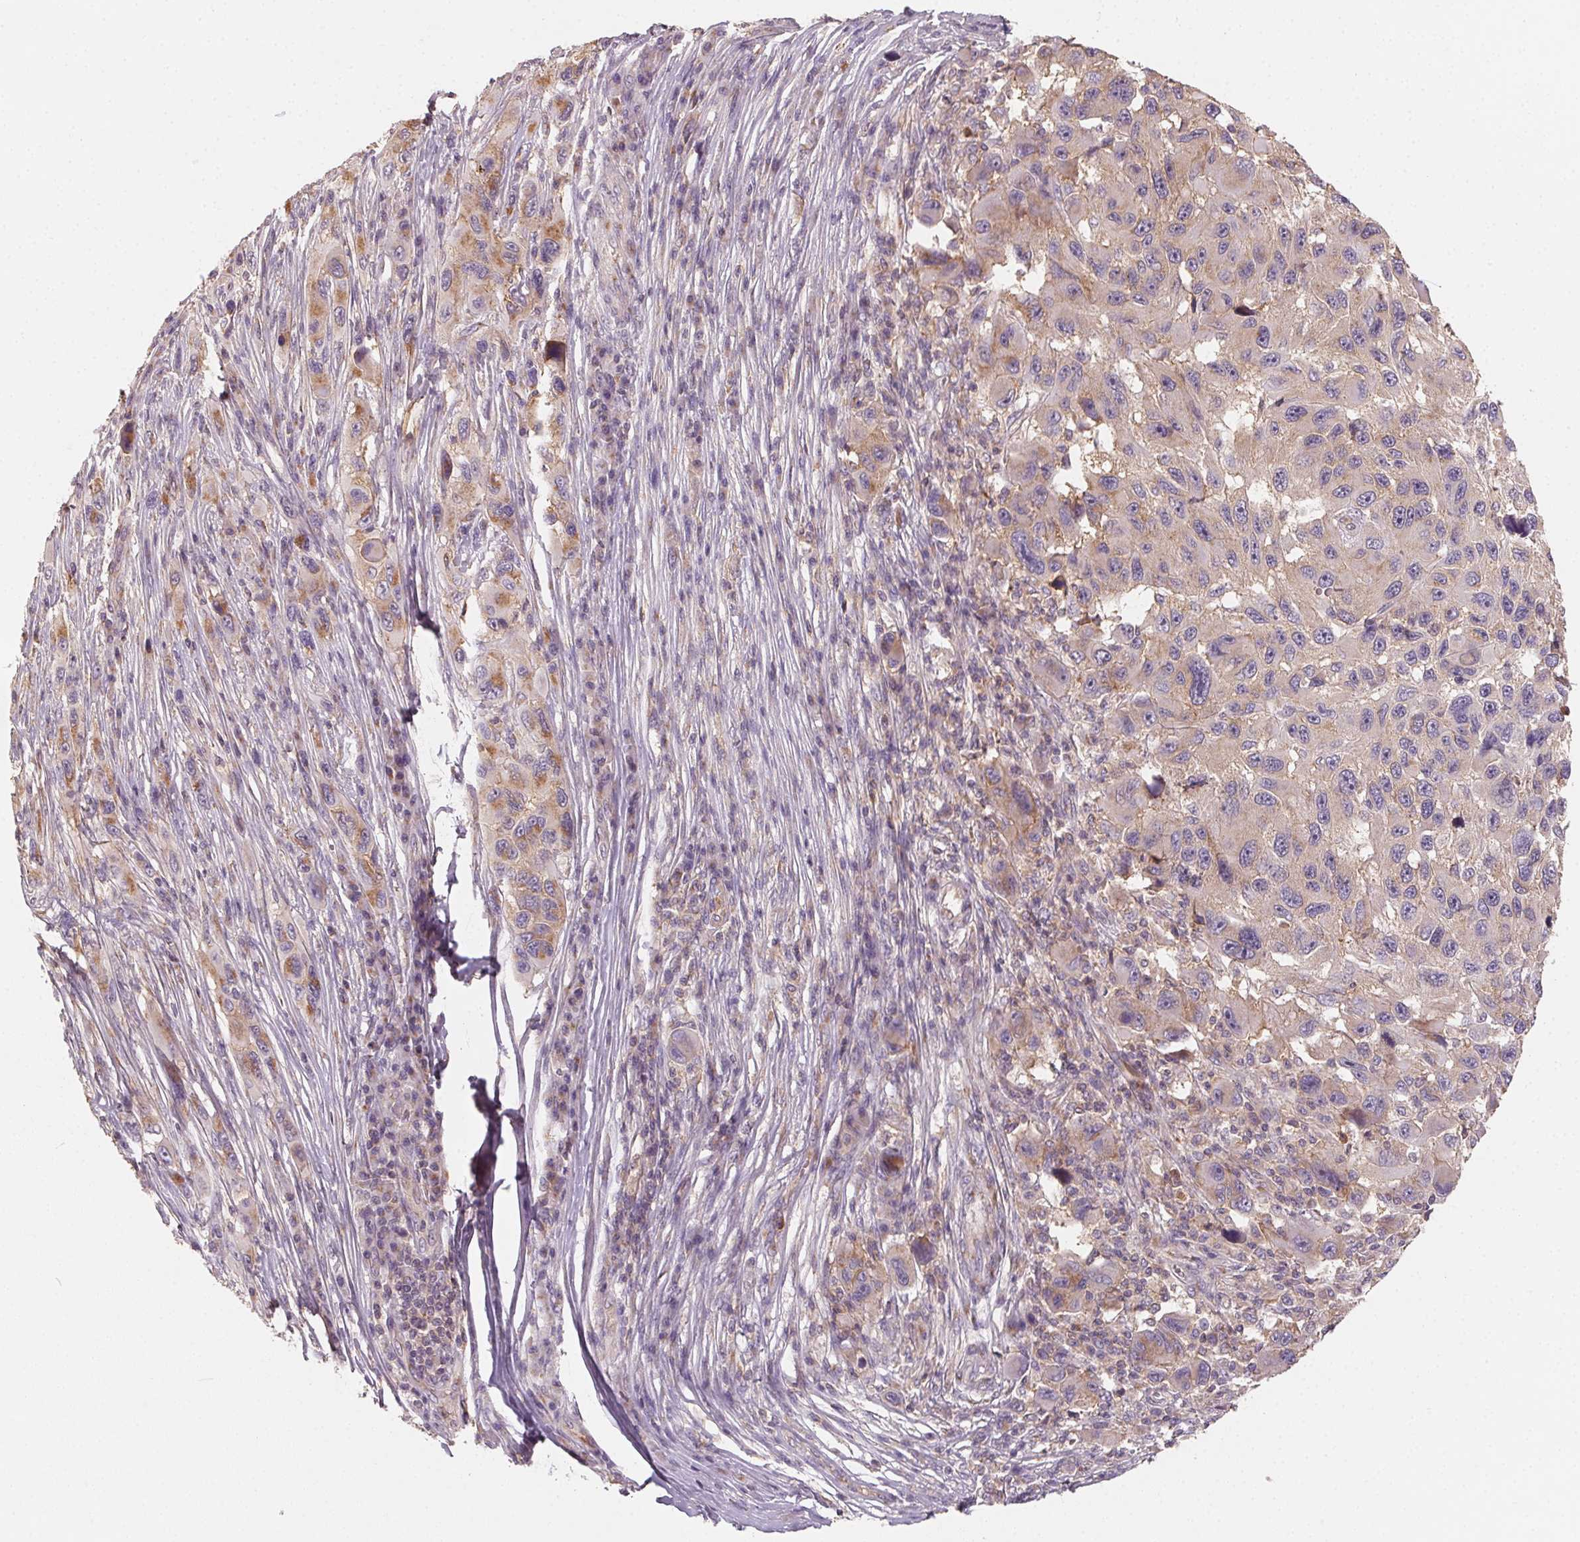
{"staining": {"intensity": "weak", "quantity": ">75%", "location": "cytoplasmic/membranous"}, "tissue": "melanoma", "cell_type": "Tumor cells", "image_type": "cancer", "snomed": [{"axis": "morphology", "description": "Malignant melanoma, NOS"}, {"axis": "topography", "description": "Skin"}], "caption": "Malignant melanoma was stained to show a protein in brown. There is low levels of weak cytoplasmic/membranous positivity in about >75% of tumor cells.", "gene": "AP1S1", "patient": {"sex": "male", "age": 53}}